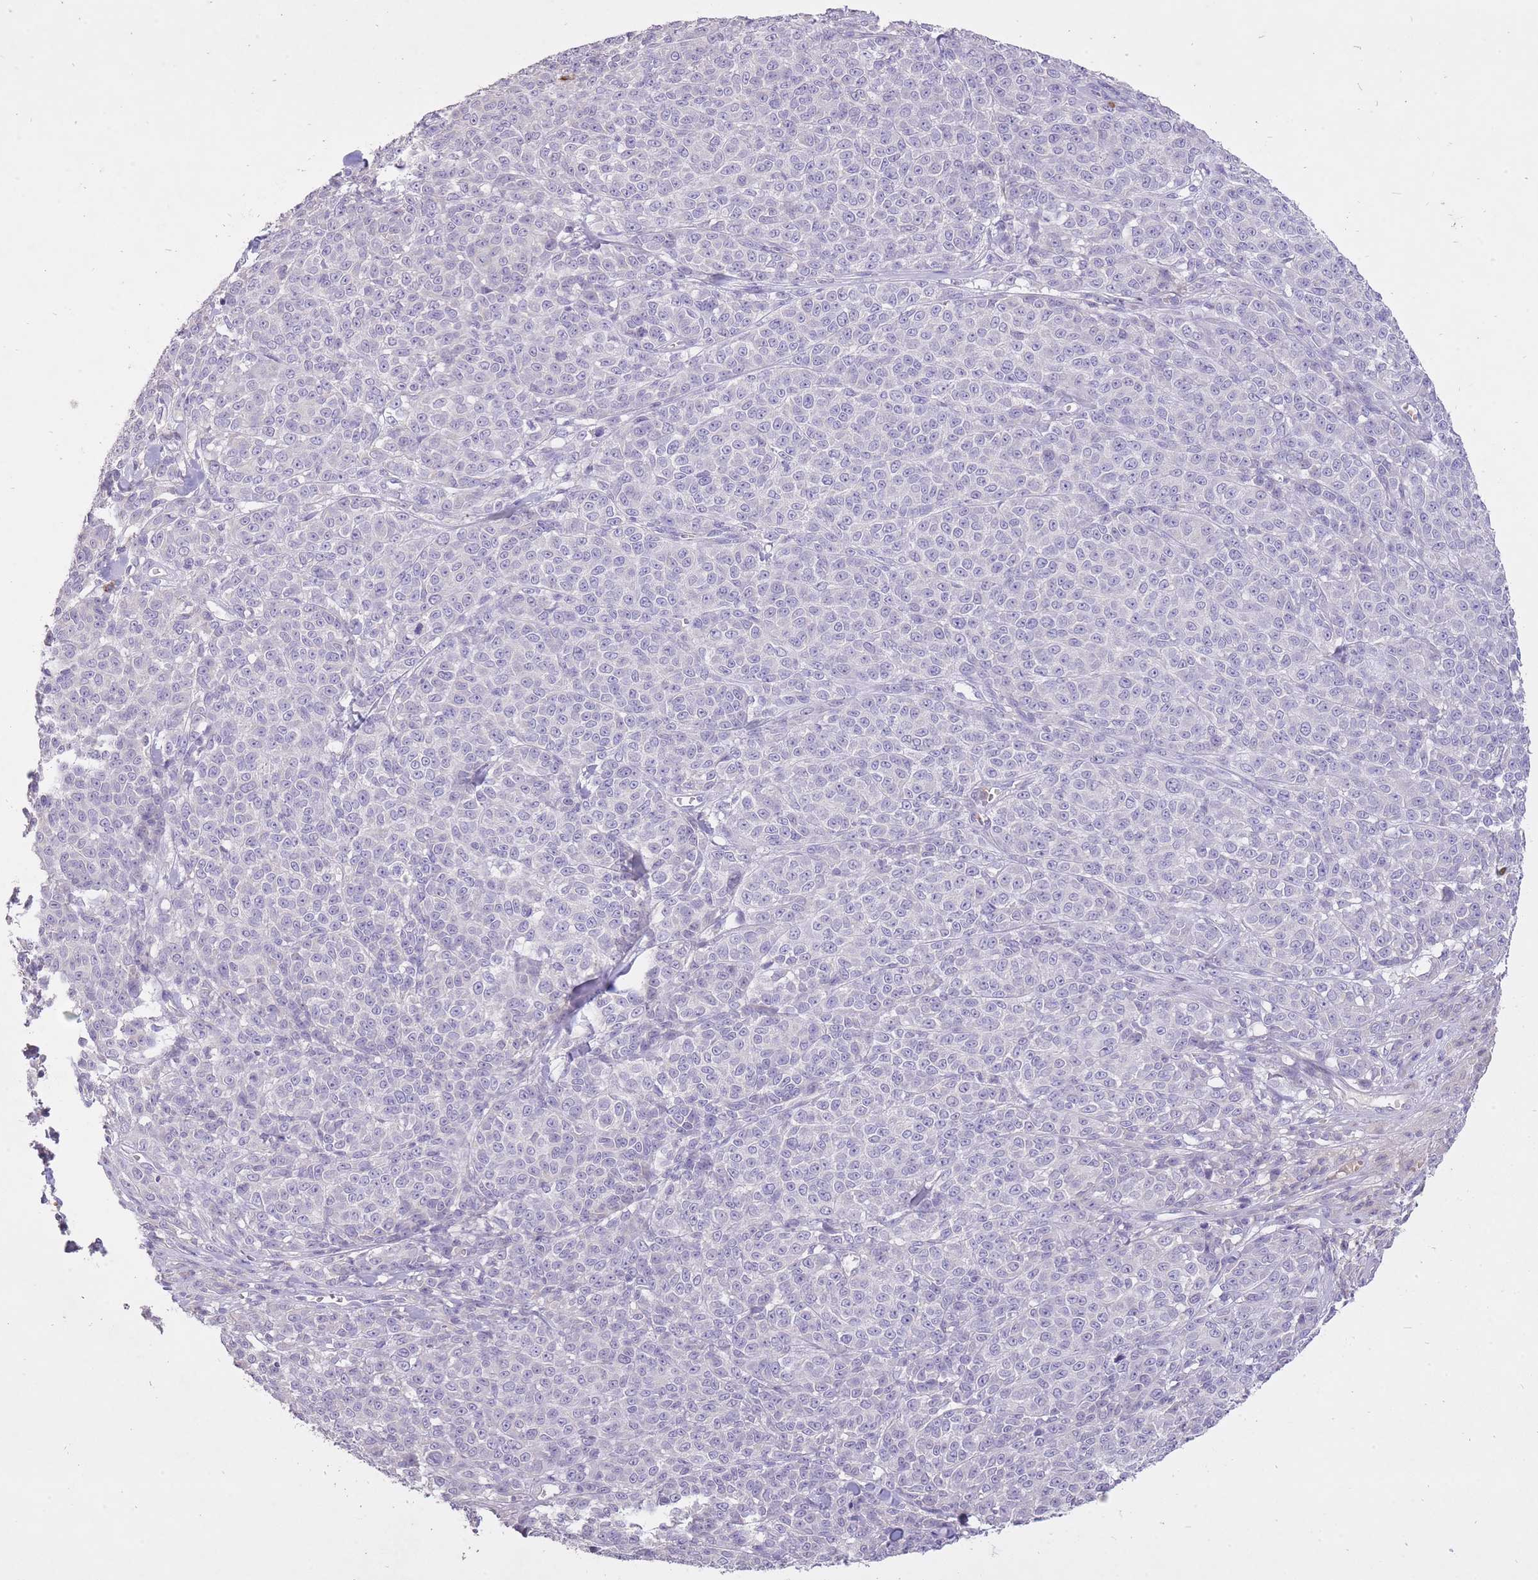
{"staining": {"intensity": "negative", "quantity": "none", "location": "none"}, "tissue": "melanoma", "cell_type": "Tumor cells", "image_type": "cancer", "snomed": [{"axis": "morphology", "description": "Normal tissue, NOS"}, {"axis": "morphology", "description": "Malignant melanoma, NOS"}, {"axis": "topography", "description": "Skin"}], "caption": "The IHC image has no significant staining in tumor cells of melanoma tissue.", "gene": "FRG2C", "patient": {"sex": "female", "age": 34}}